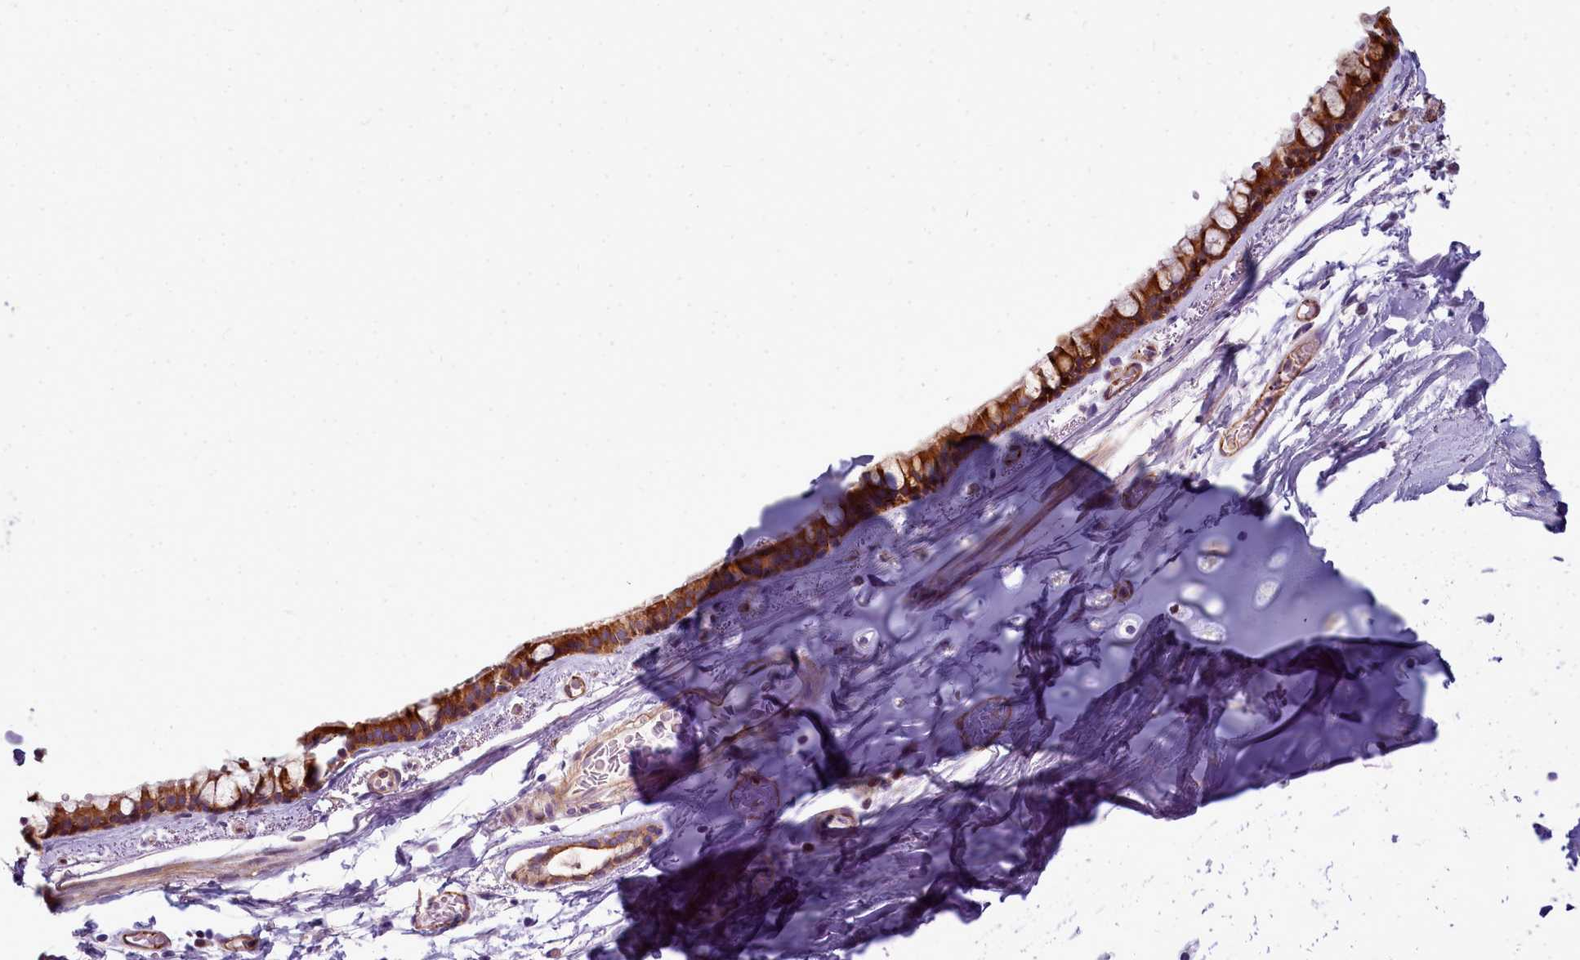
{"staining": {"intensity": "moderate", "quantity": ">75%", "location": "cytoplasmic/membranous"}, "tissue": "bronchus", "cell_type": "Respiratory epithelial cells", "image_type": "normal", "snomed": [{"axis": "morphology", "description": "Normal tissue, NOS"}, {"axis": "topography", "description": "Cartilage tissue"}], "caption": "DAB immunohistochemical staining of benign bronchus shows moderate cytoplasmic/membranous protein positivity in about >75% of respiratory epithelial cells.", "gene": "TTC5", "patient": {"sex": "male", "age": 63}}